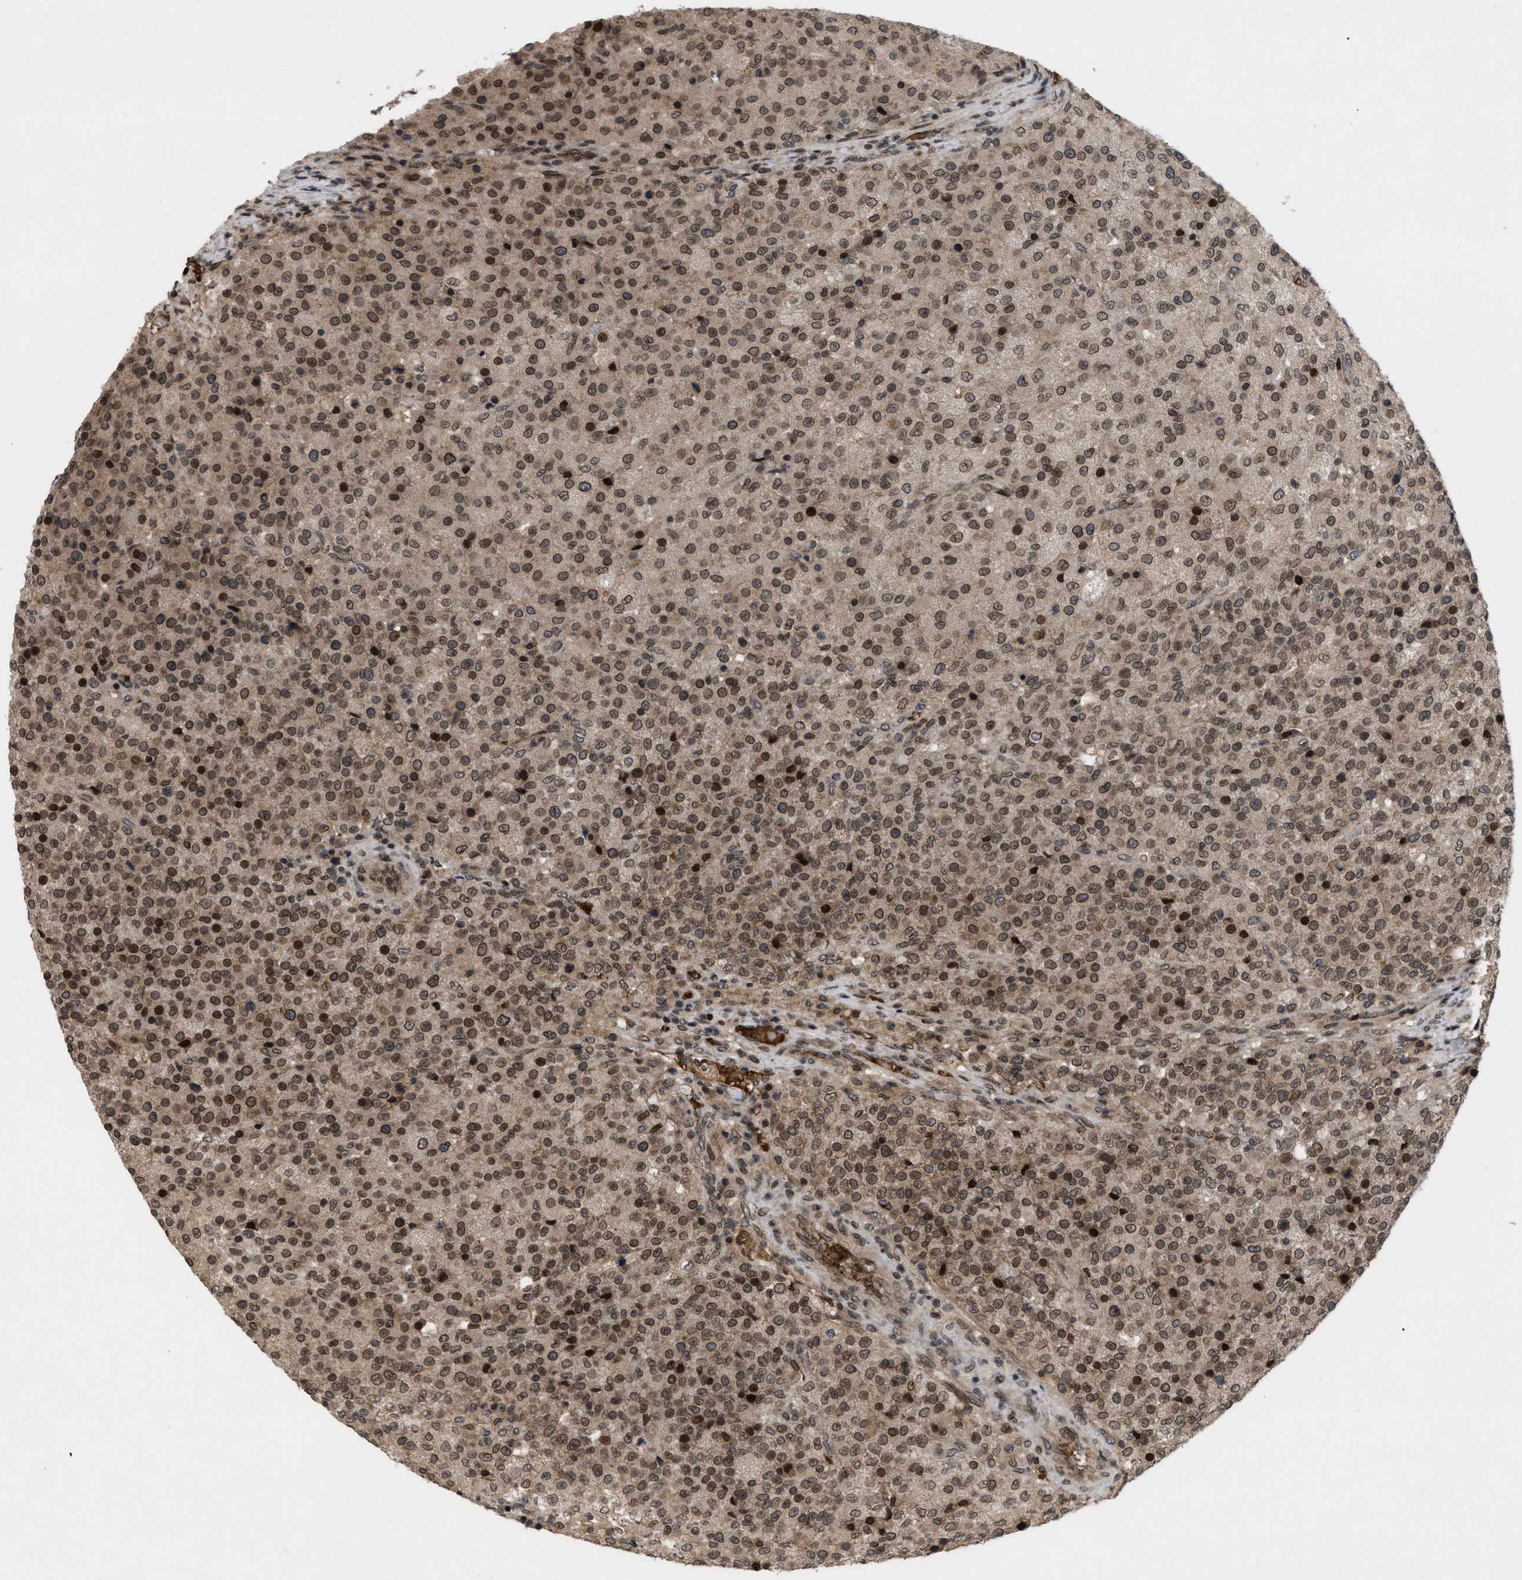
{"staining": {"intensity": "moderate", "quantity": ">75%", "location": "cytoplasmic/membranous,nuclear"}, "tissue": "testis cancer", "cell_type": "Tumor cells", "image_type": "cancer", "snomed": [{"axis": "morphology", "description": "Seminoma, NOS"}, {"axis": "topography", "description": "Testis"}], "caption": "Protein expression analysis of human testis seminoma reveals moderate cytoplasmic/membranous and nuclear expression in approximately >75% of tumor cells. (DAB (3,3'-diaminobenzidine) IHC with brightfield microscopy, high magnification).", "gene": "CRY1", "patient": {"sex": "male", "age": 59}}